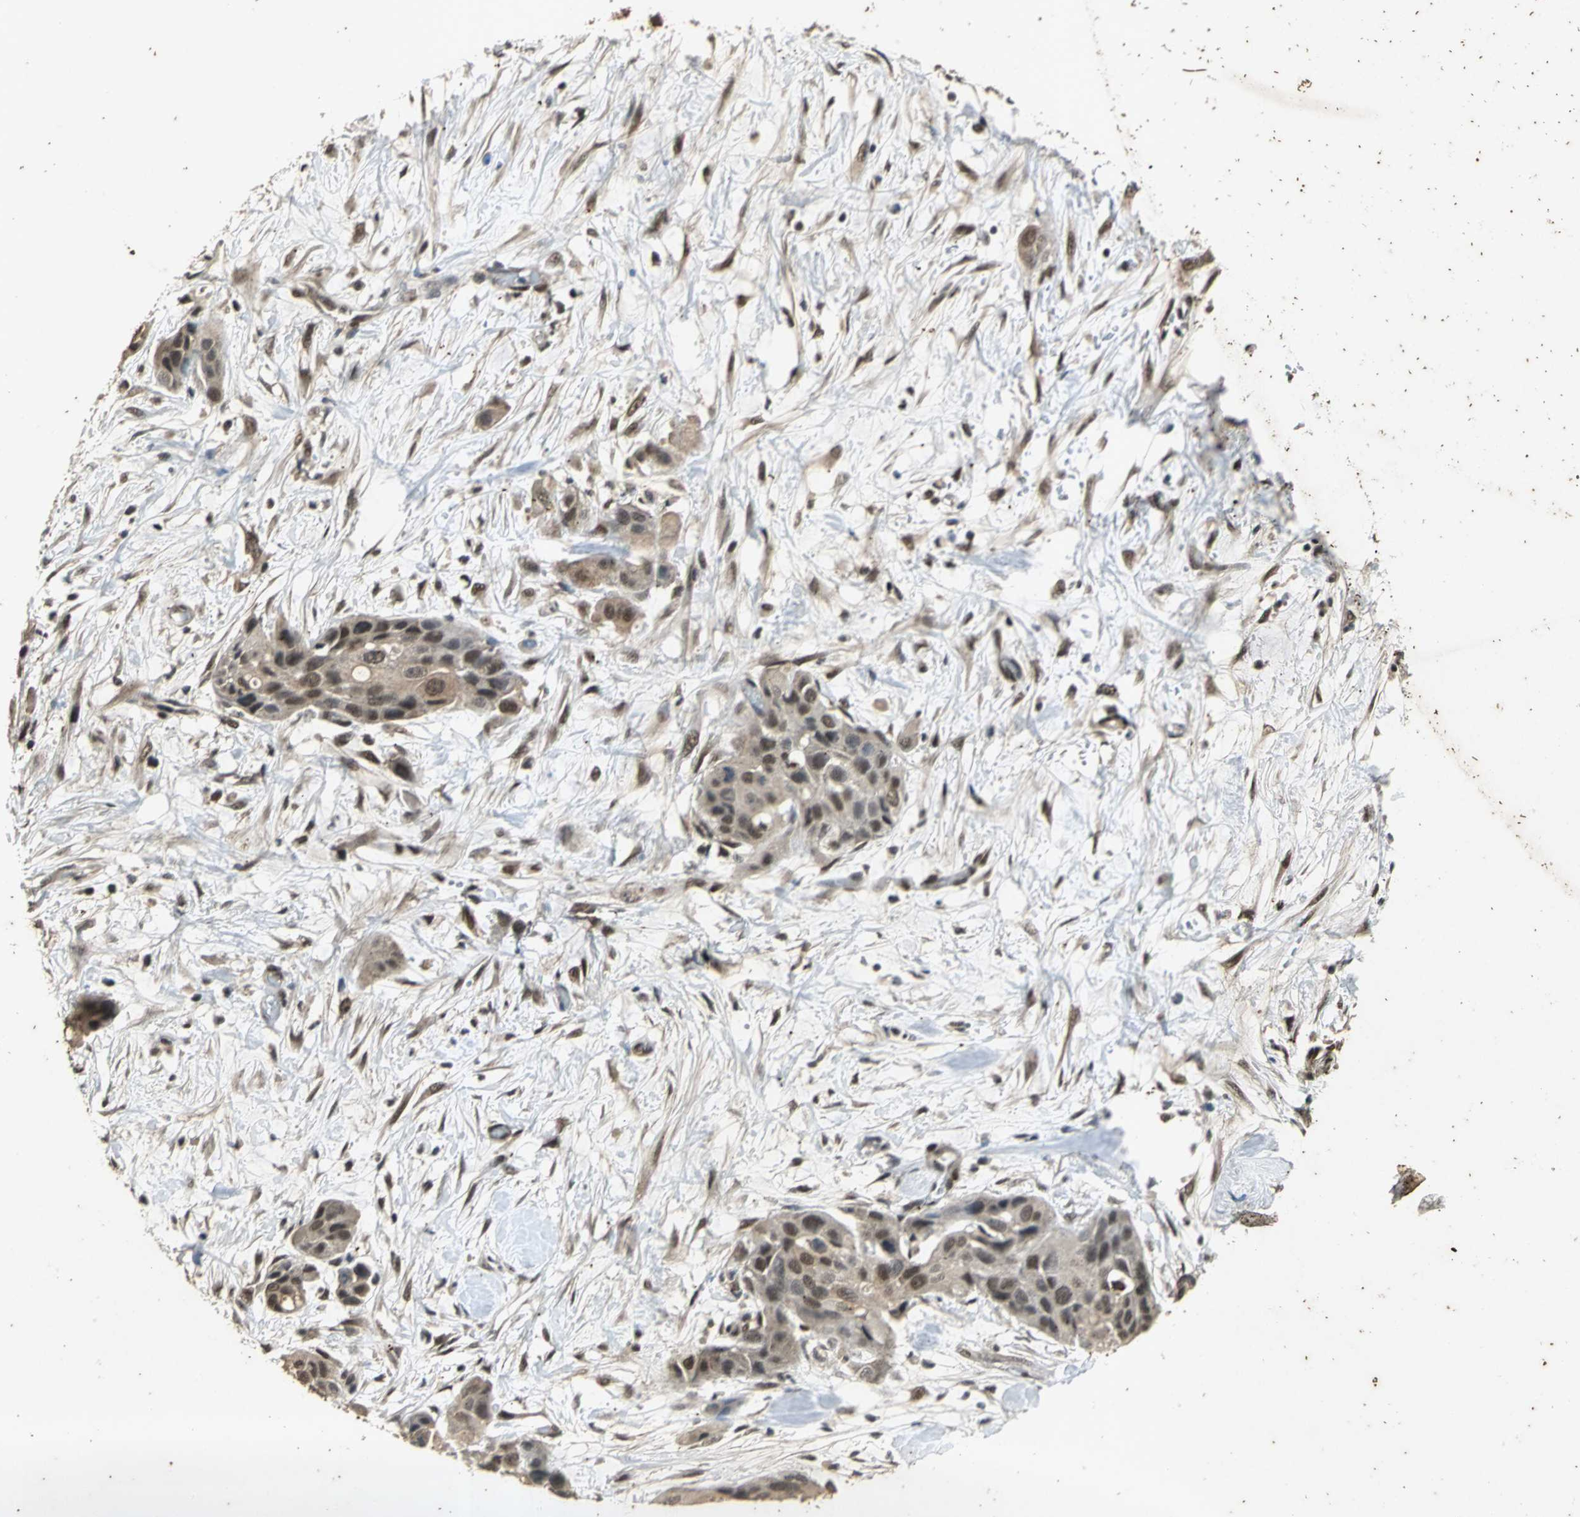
{"staining": {"intensity": "moderate", "quantity": ">75%", "location": "cytoplasmic/membranous"}, "tissue": "pancreatic cancer", "cell_type": "Tumor cells", "image_type": "cancer", "snomed": [{"axis": "morphology", "description": "Adenocarcinoma, NOS"}, {"axis": "topography", "description": "Pancreas"}], "caption": "Moderate cytoplasmic/membranous protein expression is present in approximately >75% of tumor cells in pancreatic cancer. (Stains: DAB in brown, nuclei in blue, Microscopy: brightfield microscopy at high magnification).", "gene": "NOTCH3", "patient": {"sex": "female", "age": 60}}